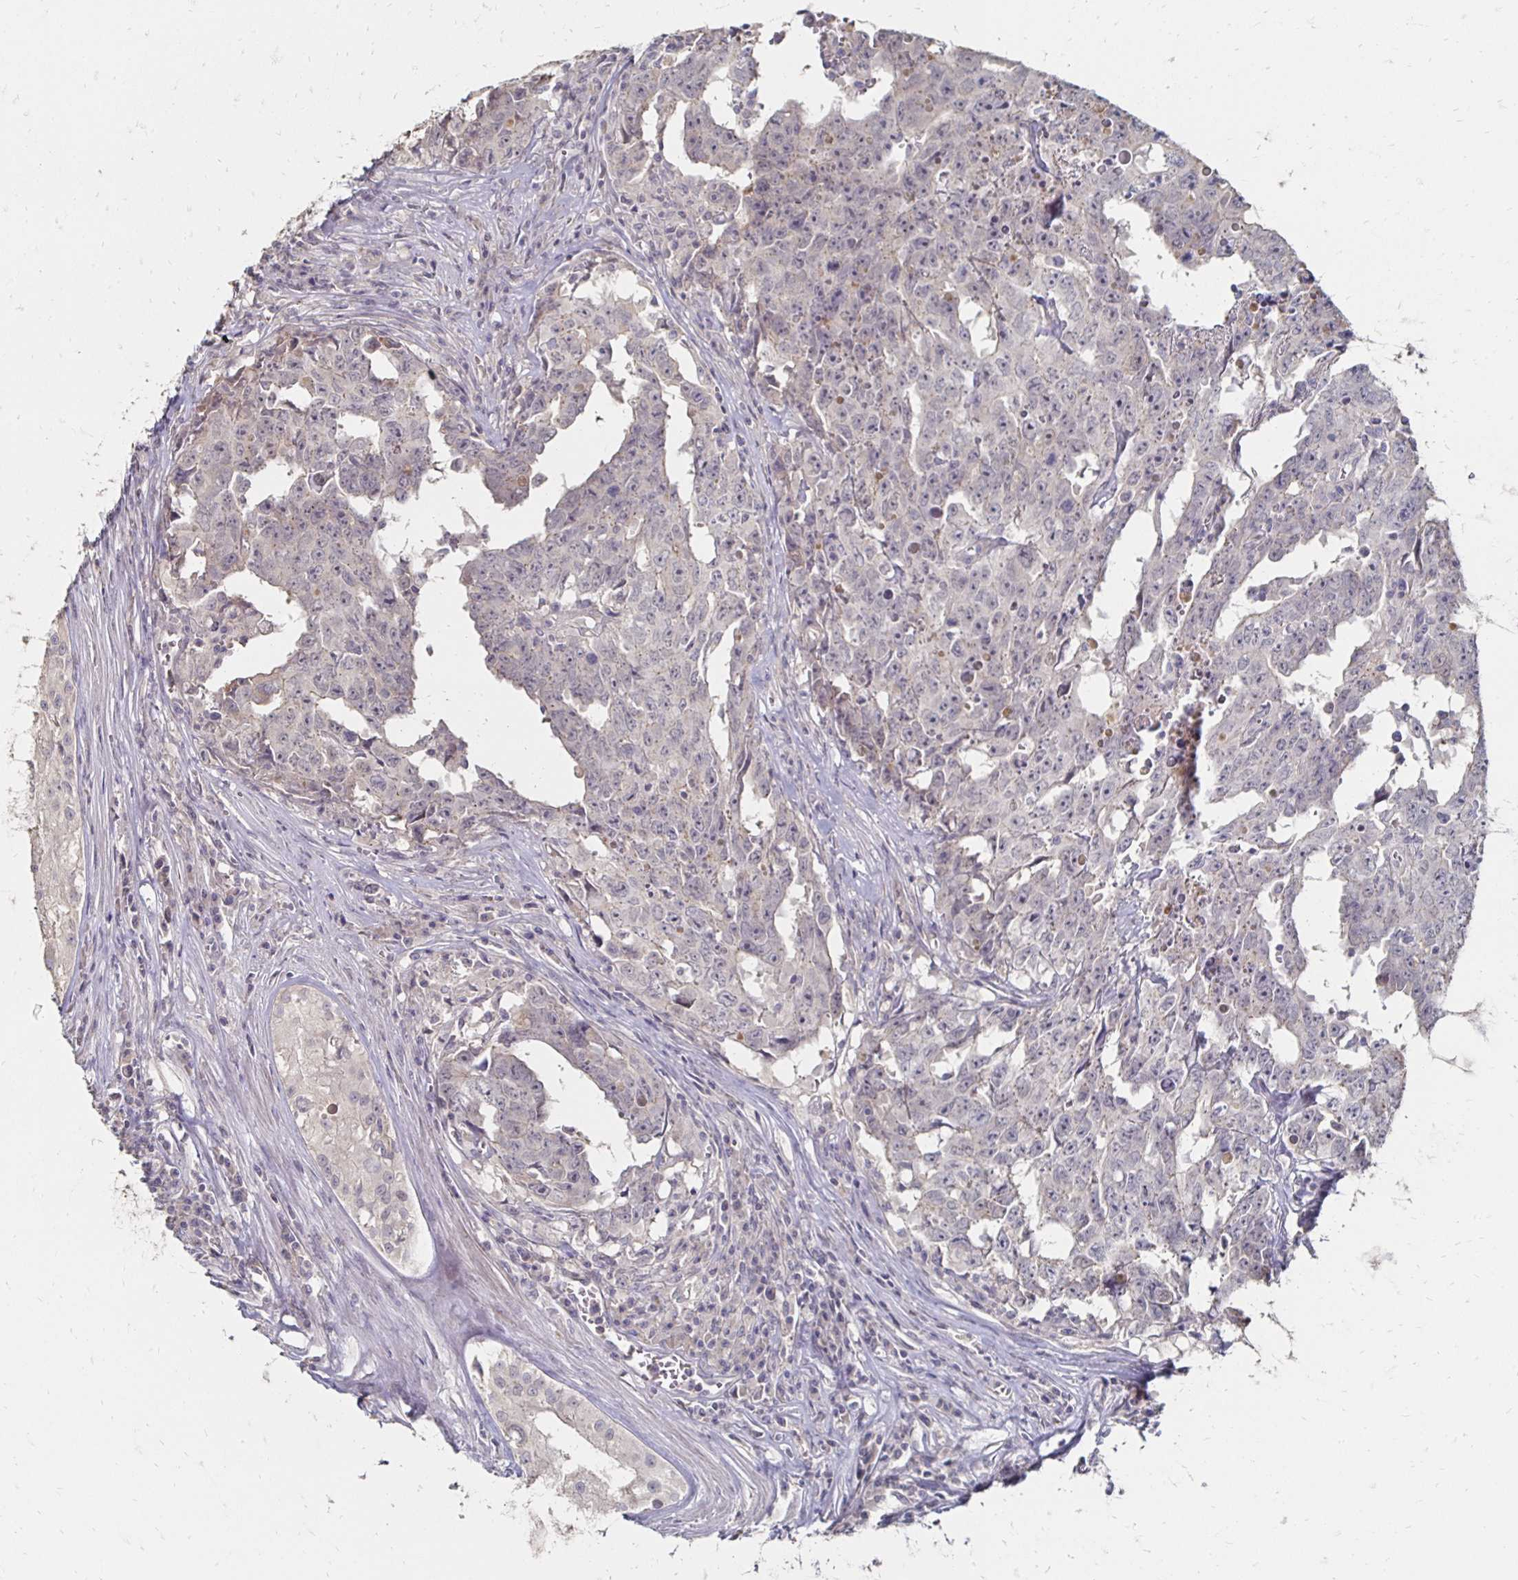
{"staining": {"intensity": "negative", "quantity": "none", "location": "none"}, "tissue": "testis cancer", "cell_type": "Tumor cells", "image_type": "cancer", "snomed": [{"axis": "morphology", "description": "Carcinoma, Embryonal, NOS"}, {"axis": "topography", "description": "Testis"}], "caption": "Tumor cells are negative for protein expression in human testis cancer (embryonal carcinoma).", "gene": "ZNF727", "patient": {"sex": "male", "age": 22}}